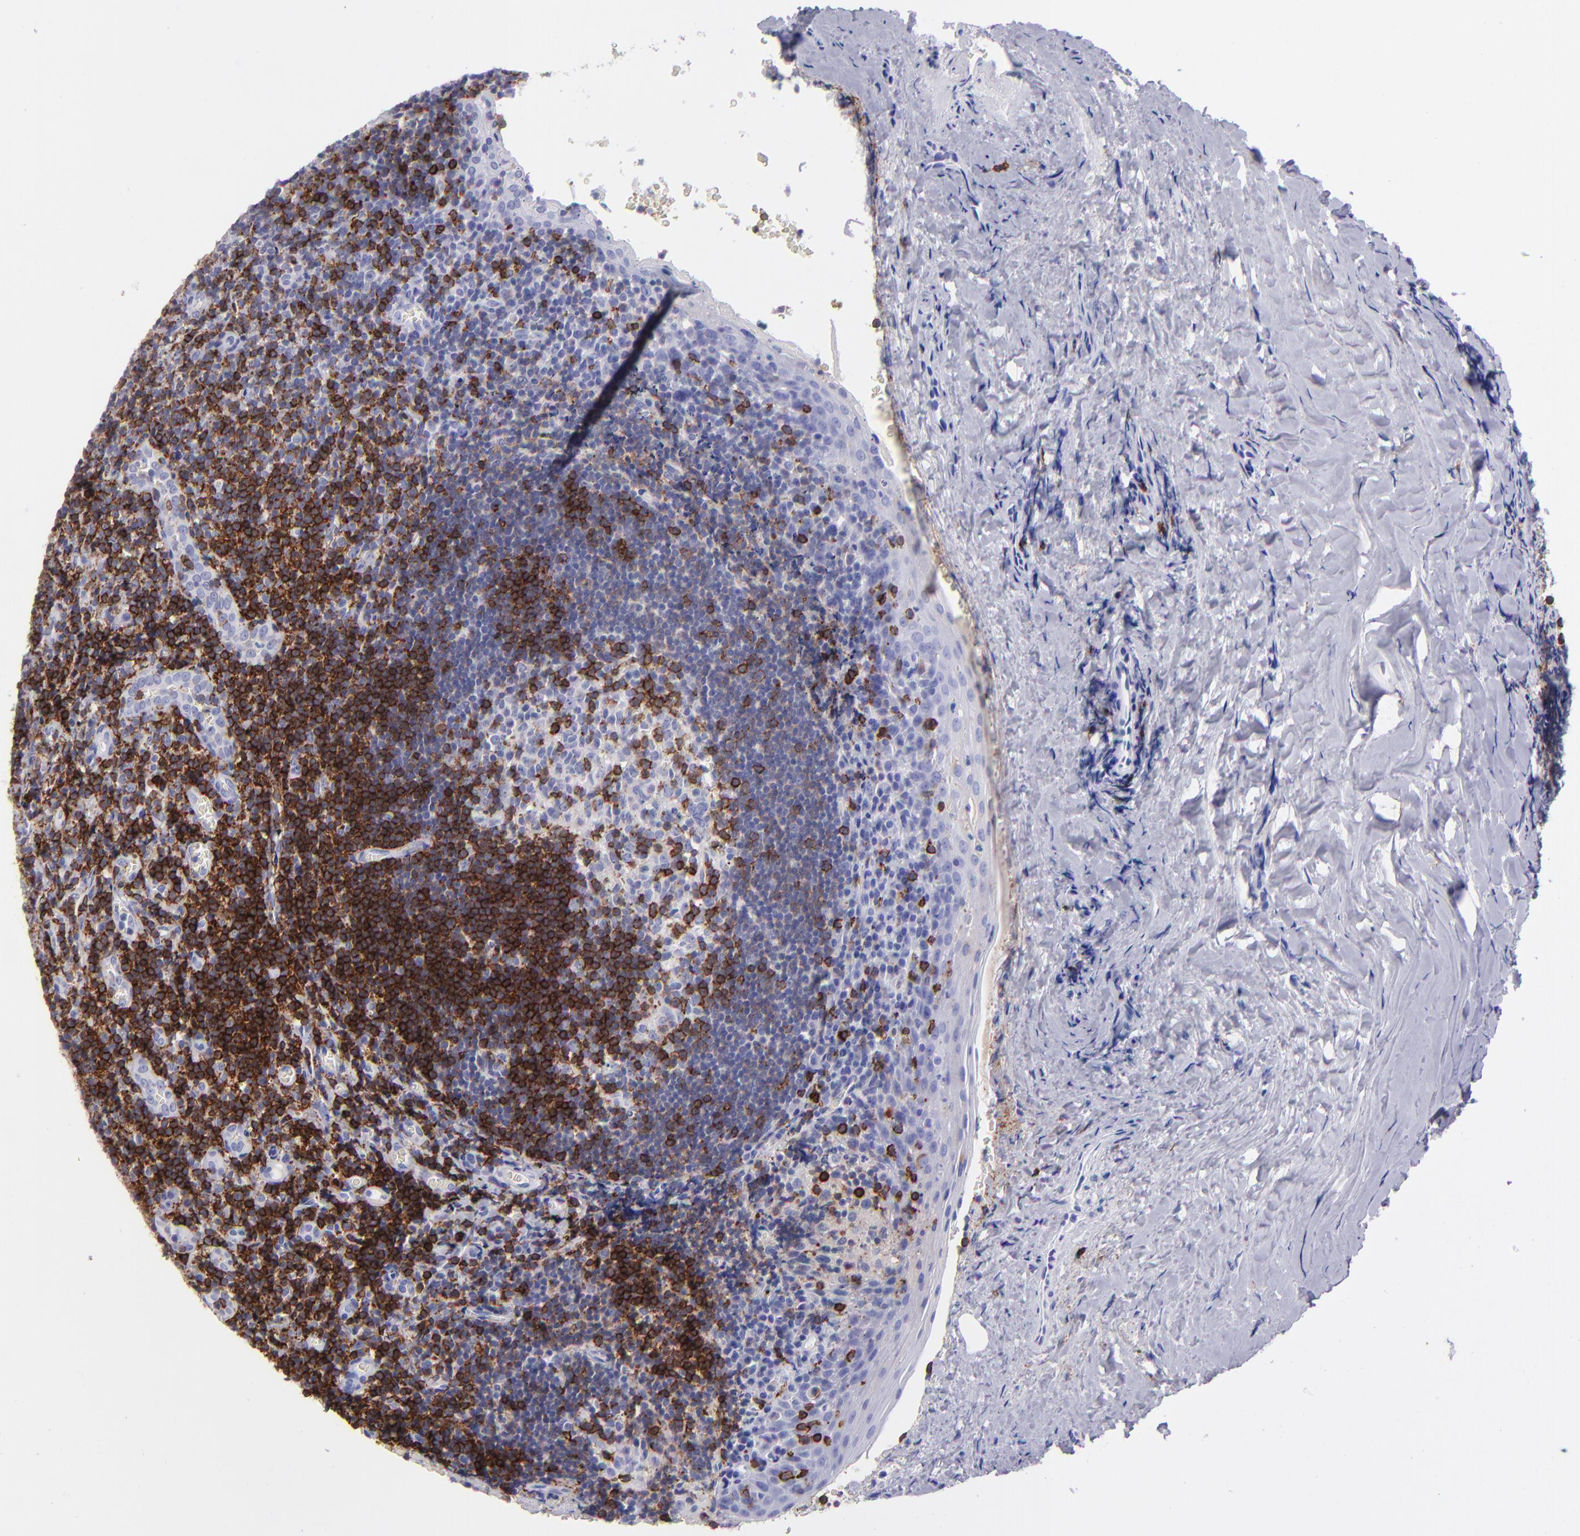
{"staining": {"intensity": "strong", "quantity": "<25%", "location": "cytoplasmic/membranous"}, "tissue": "tonsil", "cell_type": "Germinal center cells", "image_type": "normal", "snomed": [{"axis": "morphology", "description": "Normal tissue, NOS"}, {"axis": "topography", "description": "Tonsil"}], "caption": "This is an image of immunohistochemistry (IHC) staining of benign tonsil, which shows strong positivity in the cytoplasmic/membranous of germinal center cells.", "gene": "CD6", "patient": {"sex": "male", "age": 20}}